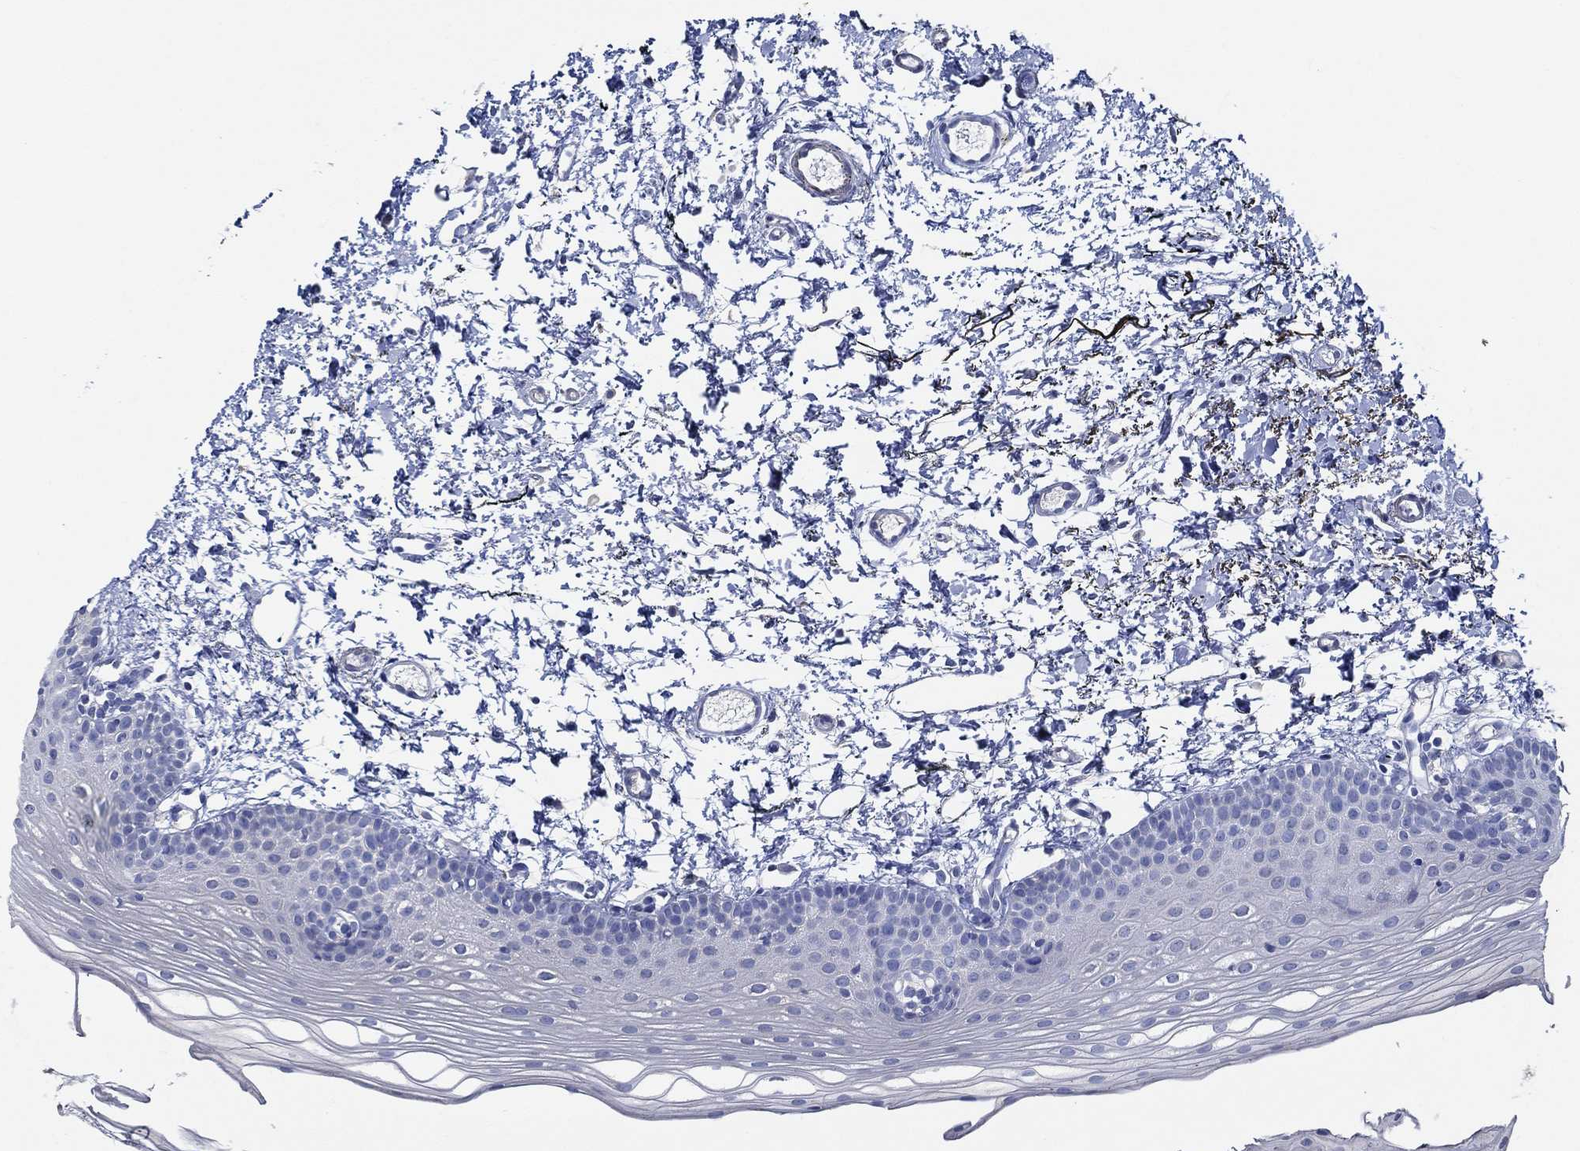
{"staining": {"intensity": "negative", "quantity": "none", "location": "none"}, "tissue": "oral mucosa", "cell_type": "Squamous epithelial cells", "image_type": "normal", "snomed": [{"axis": "morphology", "description": "Normal tissue, NOS"}, {"axis": "topography", "description": "Oral tissue"}], "caption": "Squamous epithelial cells show no significant protein positivity in normal oral mucosa. (DAB immunohistochemistry visualized using brightfield microscopy, high magnification).", "gene": "DOCK3", "patient": {"sex": "female", "age": 57}}